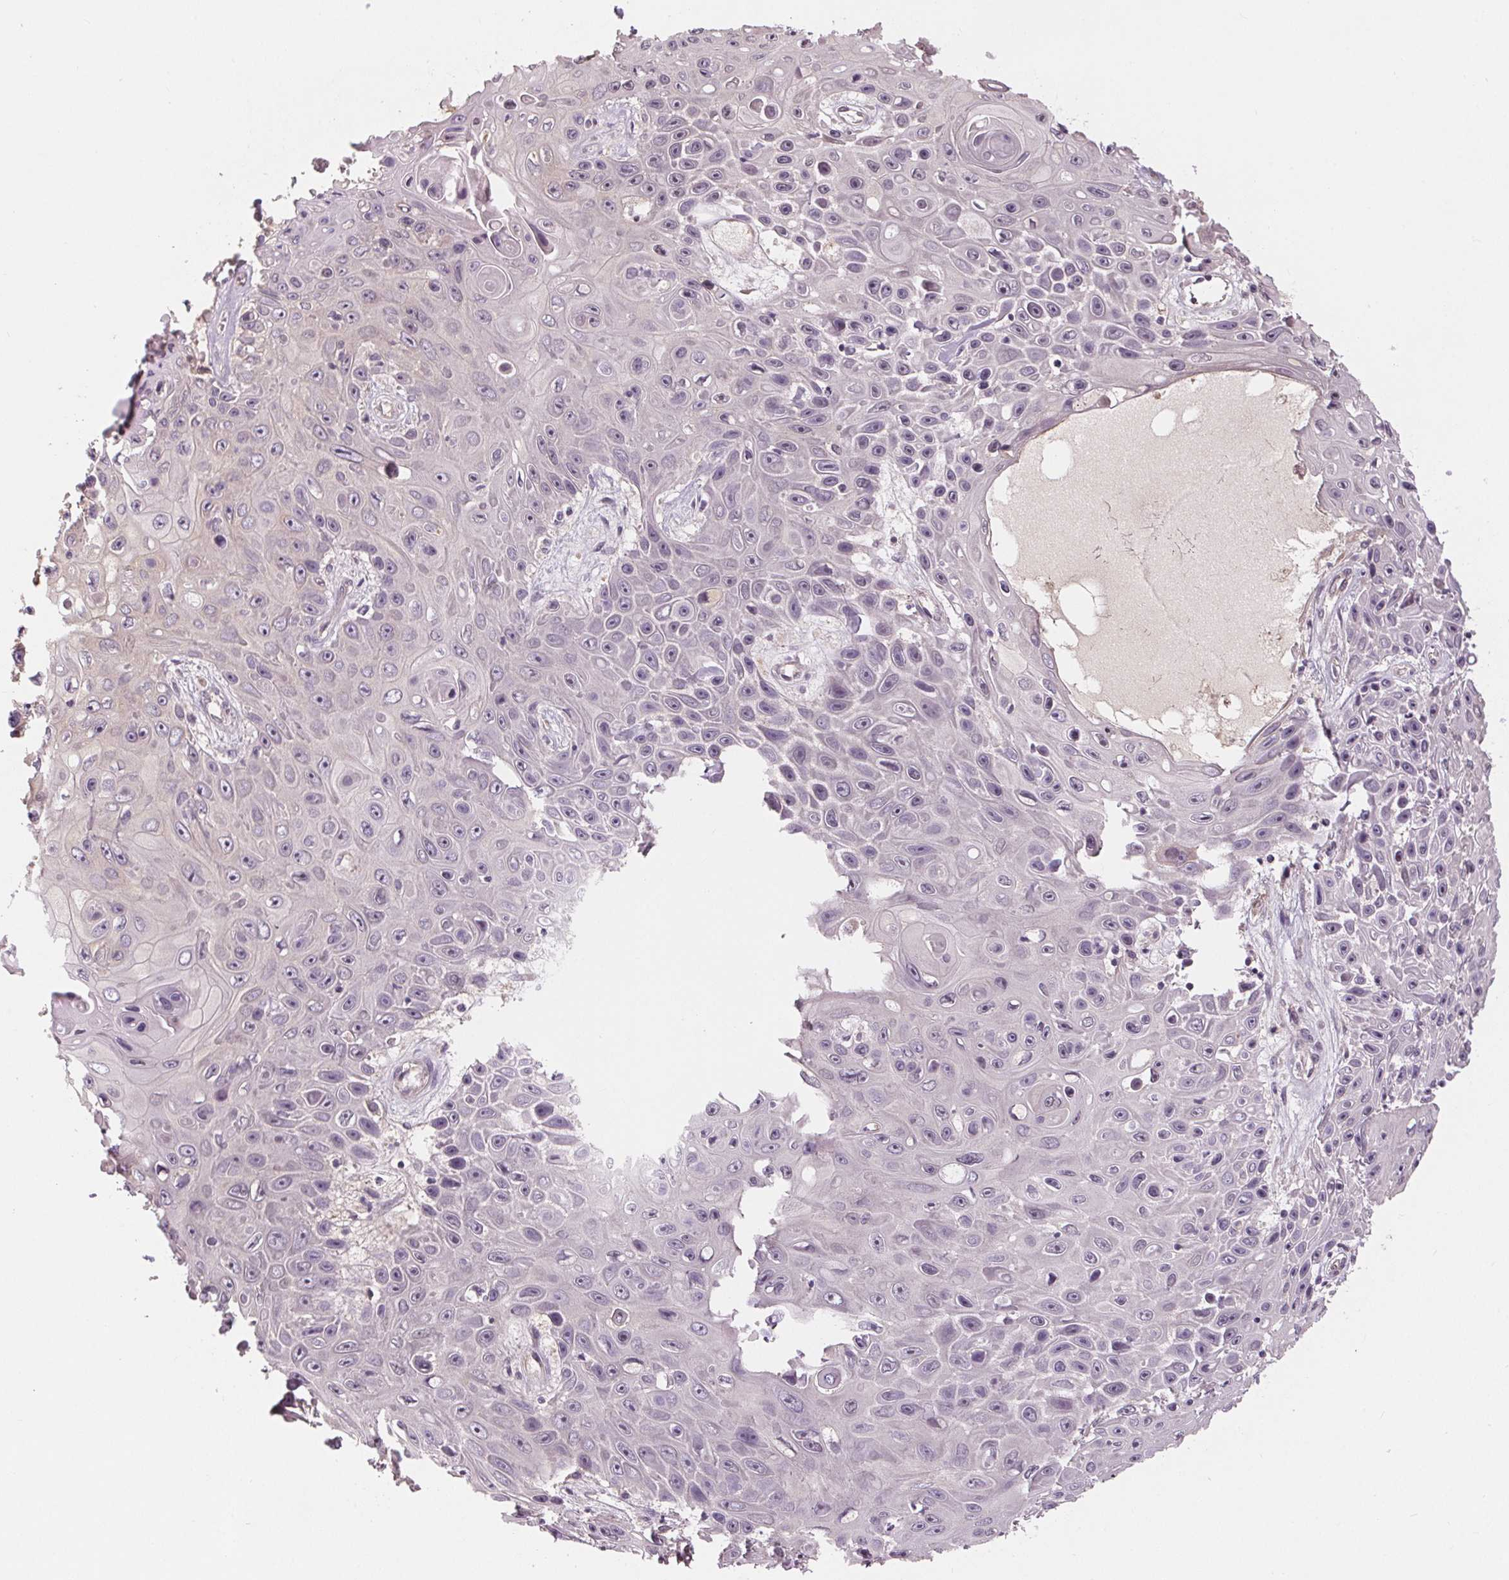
{"staining": {"intensity": "negative", "quantity": "none", "location": "none"}, "tissue": "skin cancer", "cell_type": "Tumor cells", "image_type": "cancer", "snomed": [{"axis": "morphology", "description": "Squamous cell carcinoma, NOS"}, {"axis": "topography", "description": "Skin"}], "caption": "Tumor cells are negative for brown protein staining in skin cancer.", "gene": "TMEM80", "patient": {"sex": "male", "age": 82}}